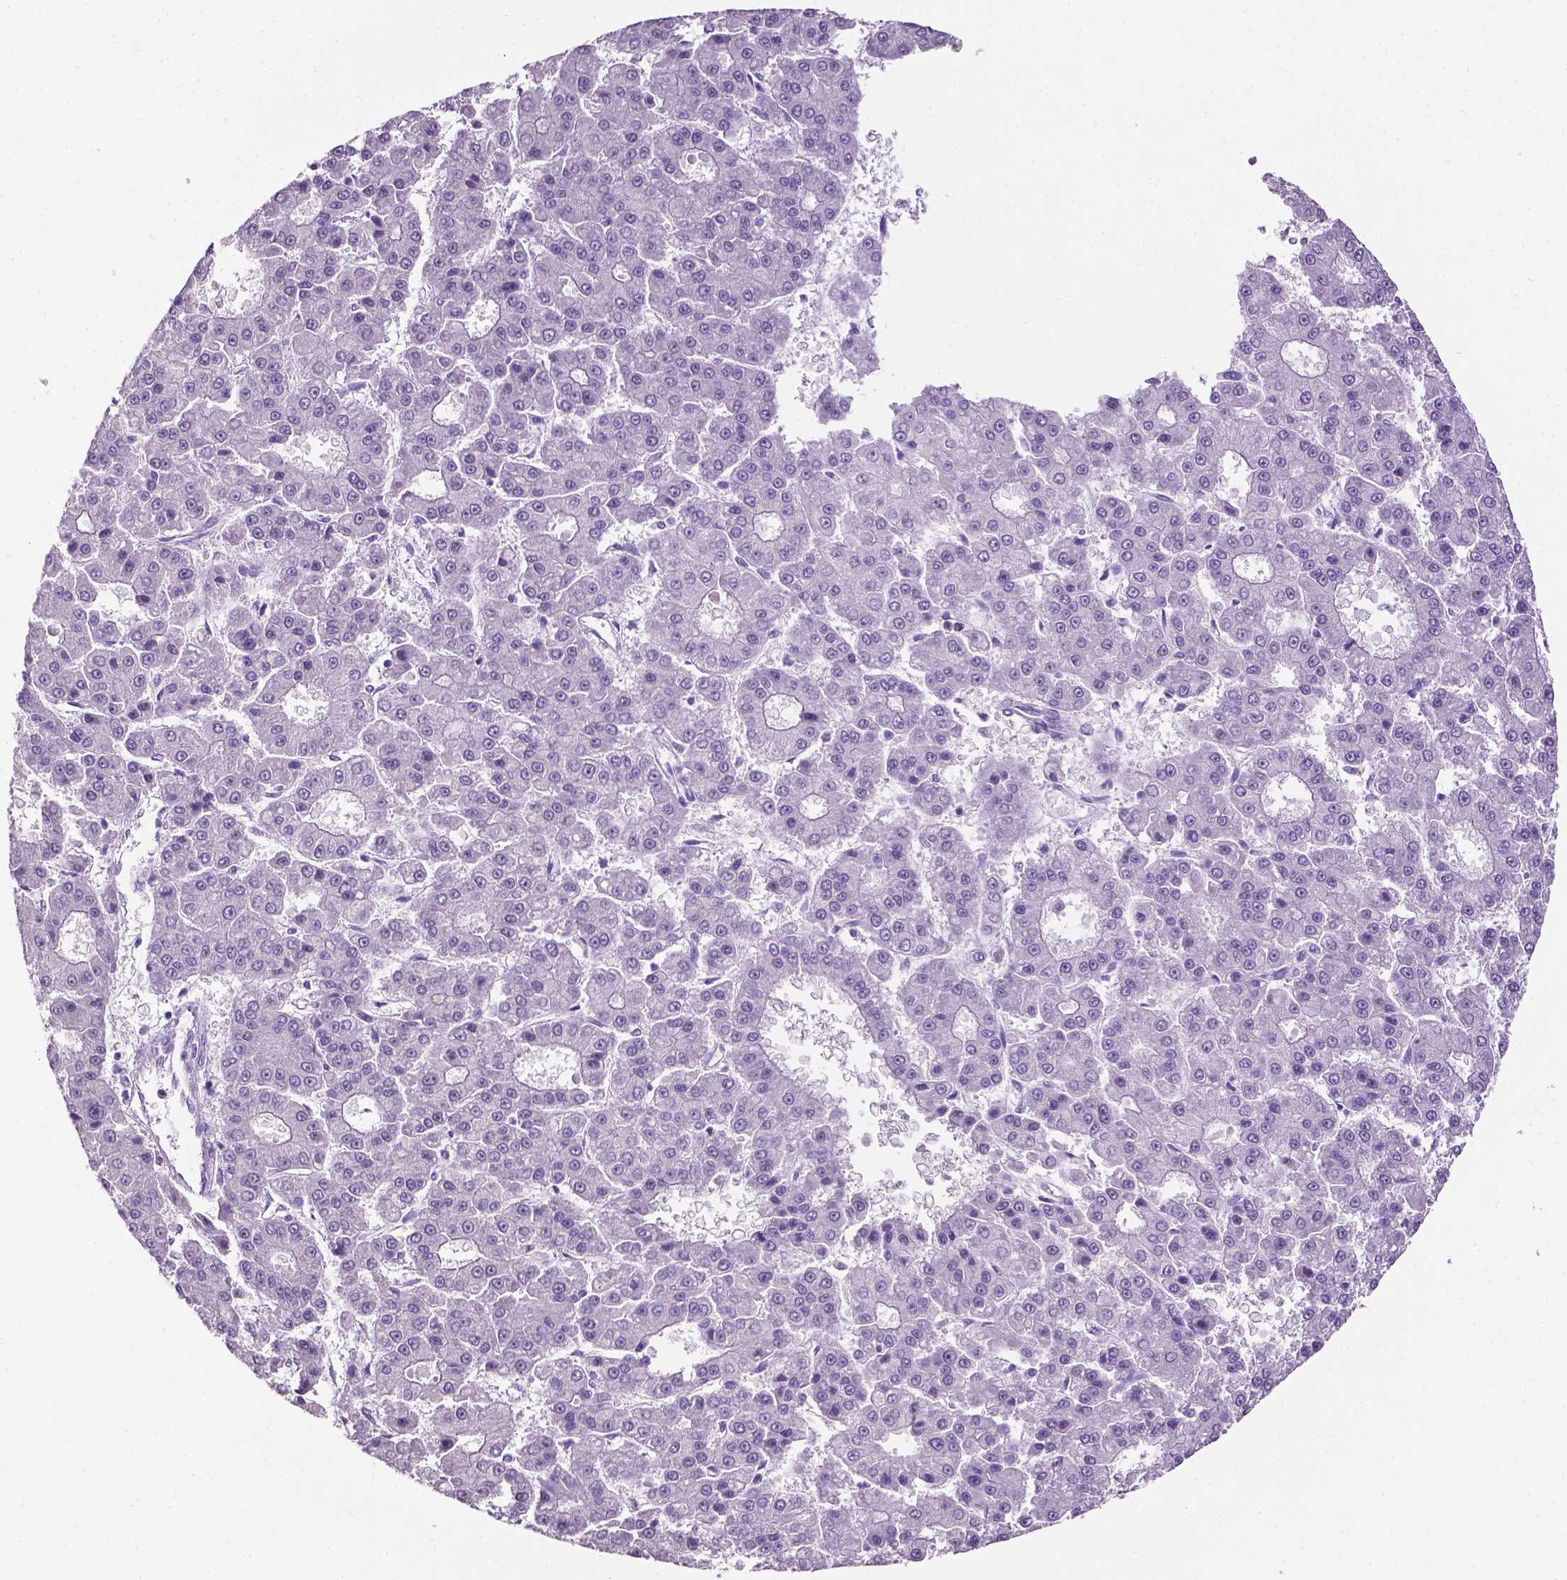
{"staining": {"intensity": "negative", "quantity": "none", "location": "none"}, "tissue": "liver cancer", "cell_type": "Tumor cells", "image_type": "cancer", "snomed": [{"axis": "morphology", "description": "Carcinoma, Hepatocellular, NOS"}, {"axis": "topography", "description": "Liver"}], "caption": "Protein analysis of hepatocellular carcinoma (liver) shows no significant expression in tumor cells.", "gene": "TACSTD2", "patient": {"sex": "male", "age": 70}}